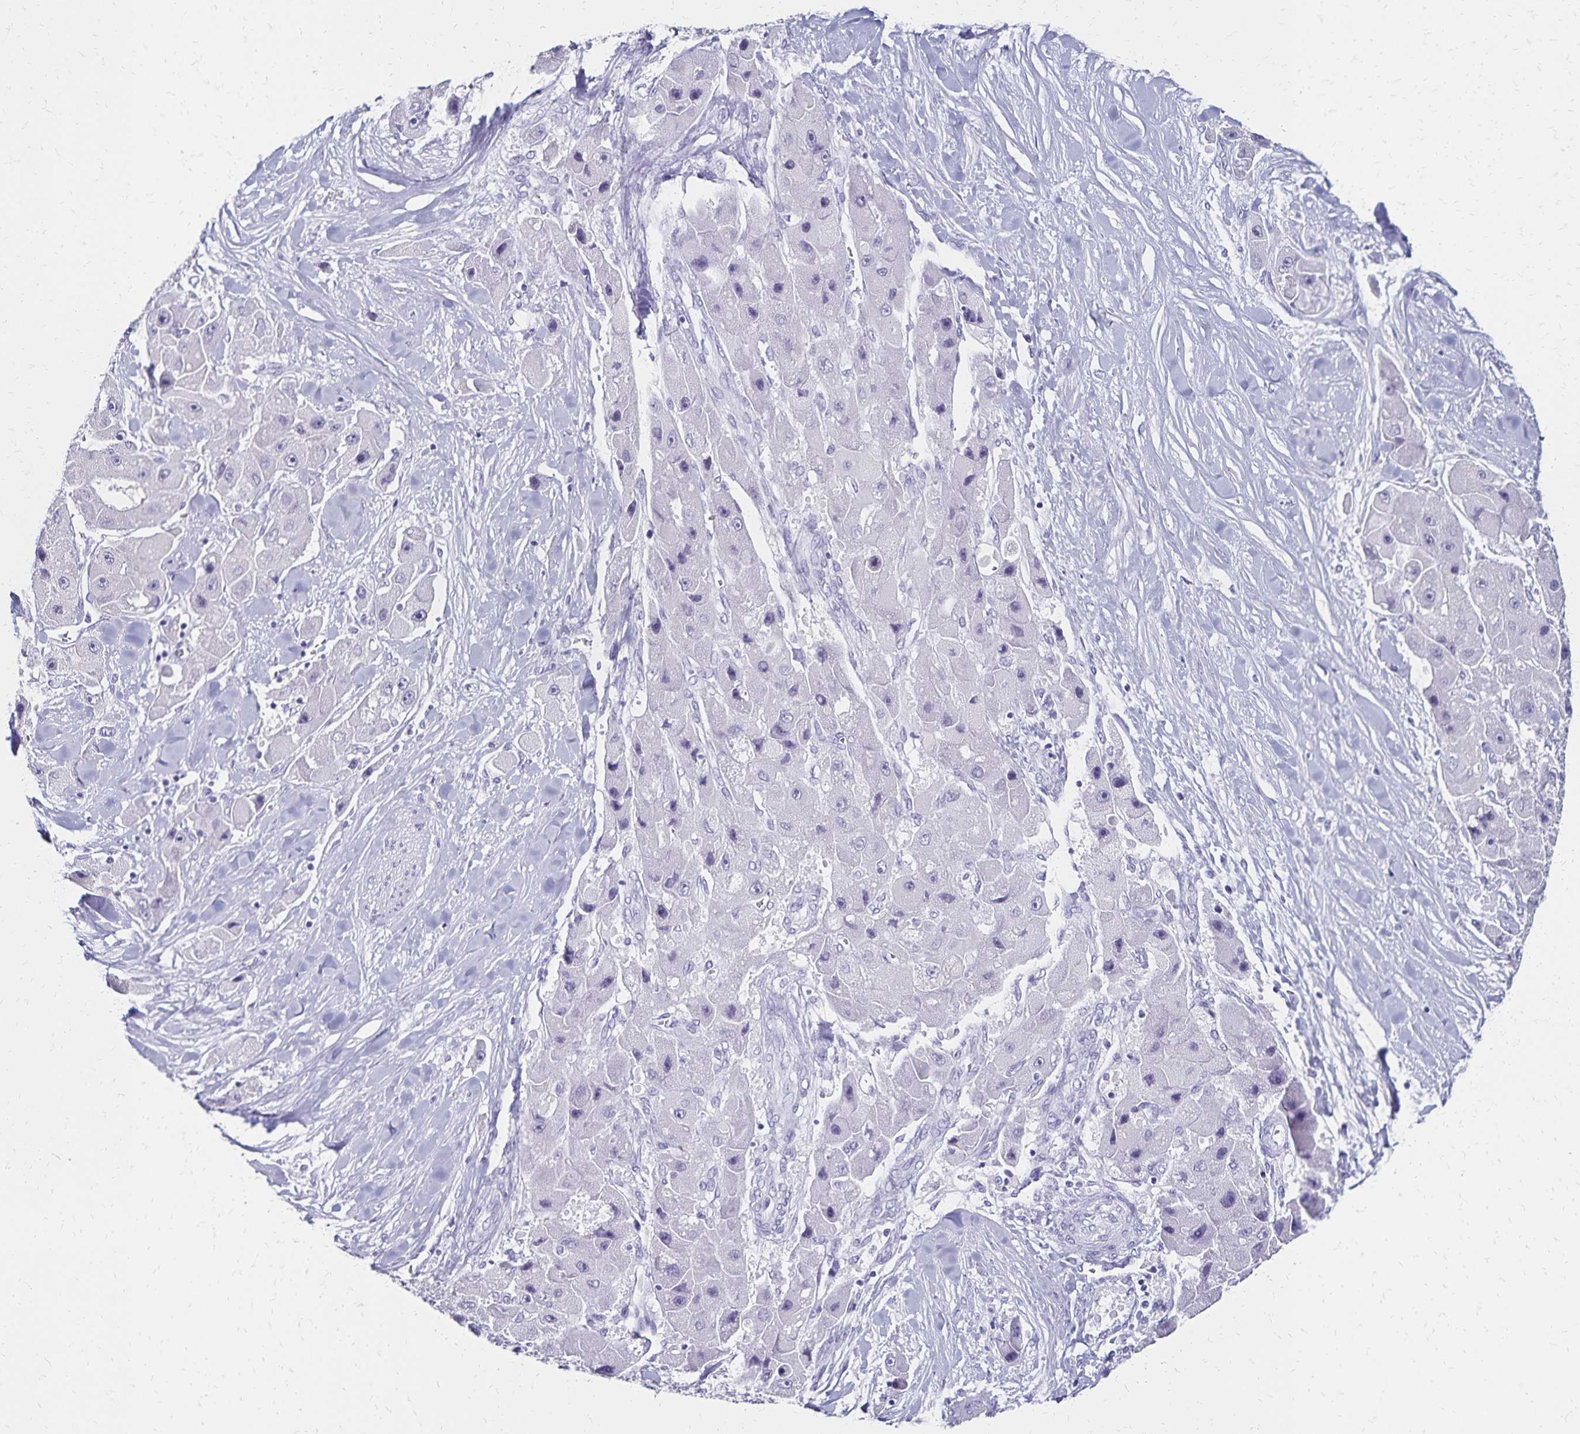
{"staining": {"intensity": "negative", "quantity": "none", "location": "none"}, "tissue": "liver cancer", "cell_type": "Tumor cells", "image_type": "cancer", "snomed": [{"axis": "morphology", "description": "Carcinoma, Hepatocellular, NOS"}, {"axis": "topography", "description": "Liver"}], "caption": "Immunohistochemical staining of human liver cancer (hepatocellular carcinoma) displays no significant expression in tumor cells.", "gene": "GIP", "patient": {"sex": "male", "age": 24}}